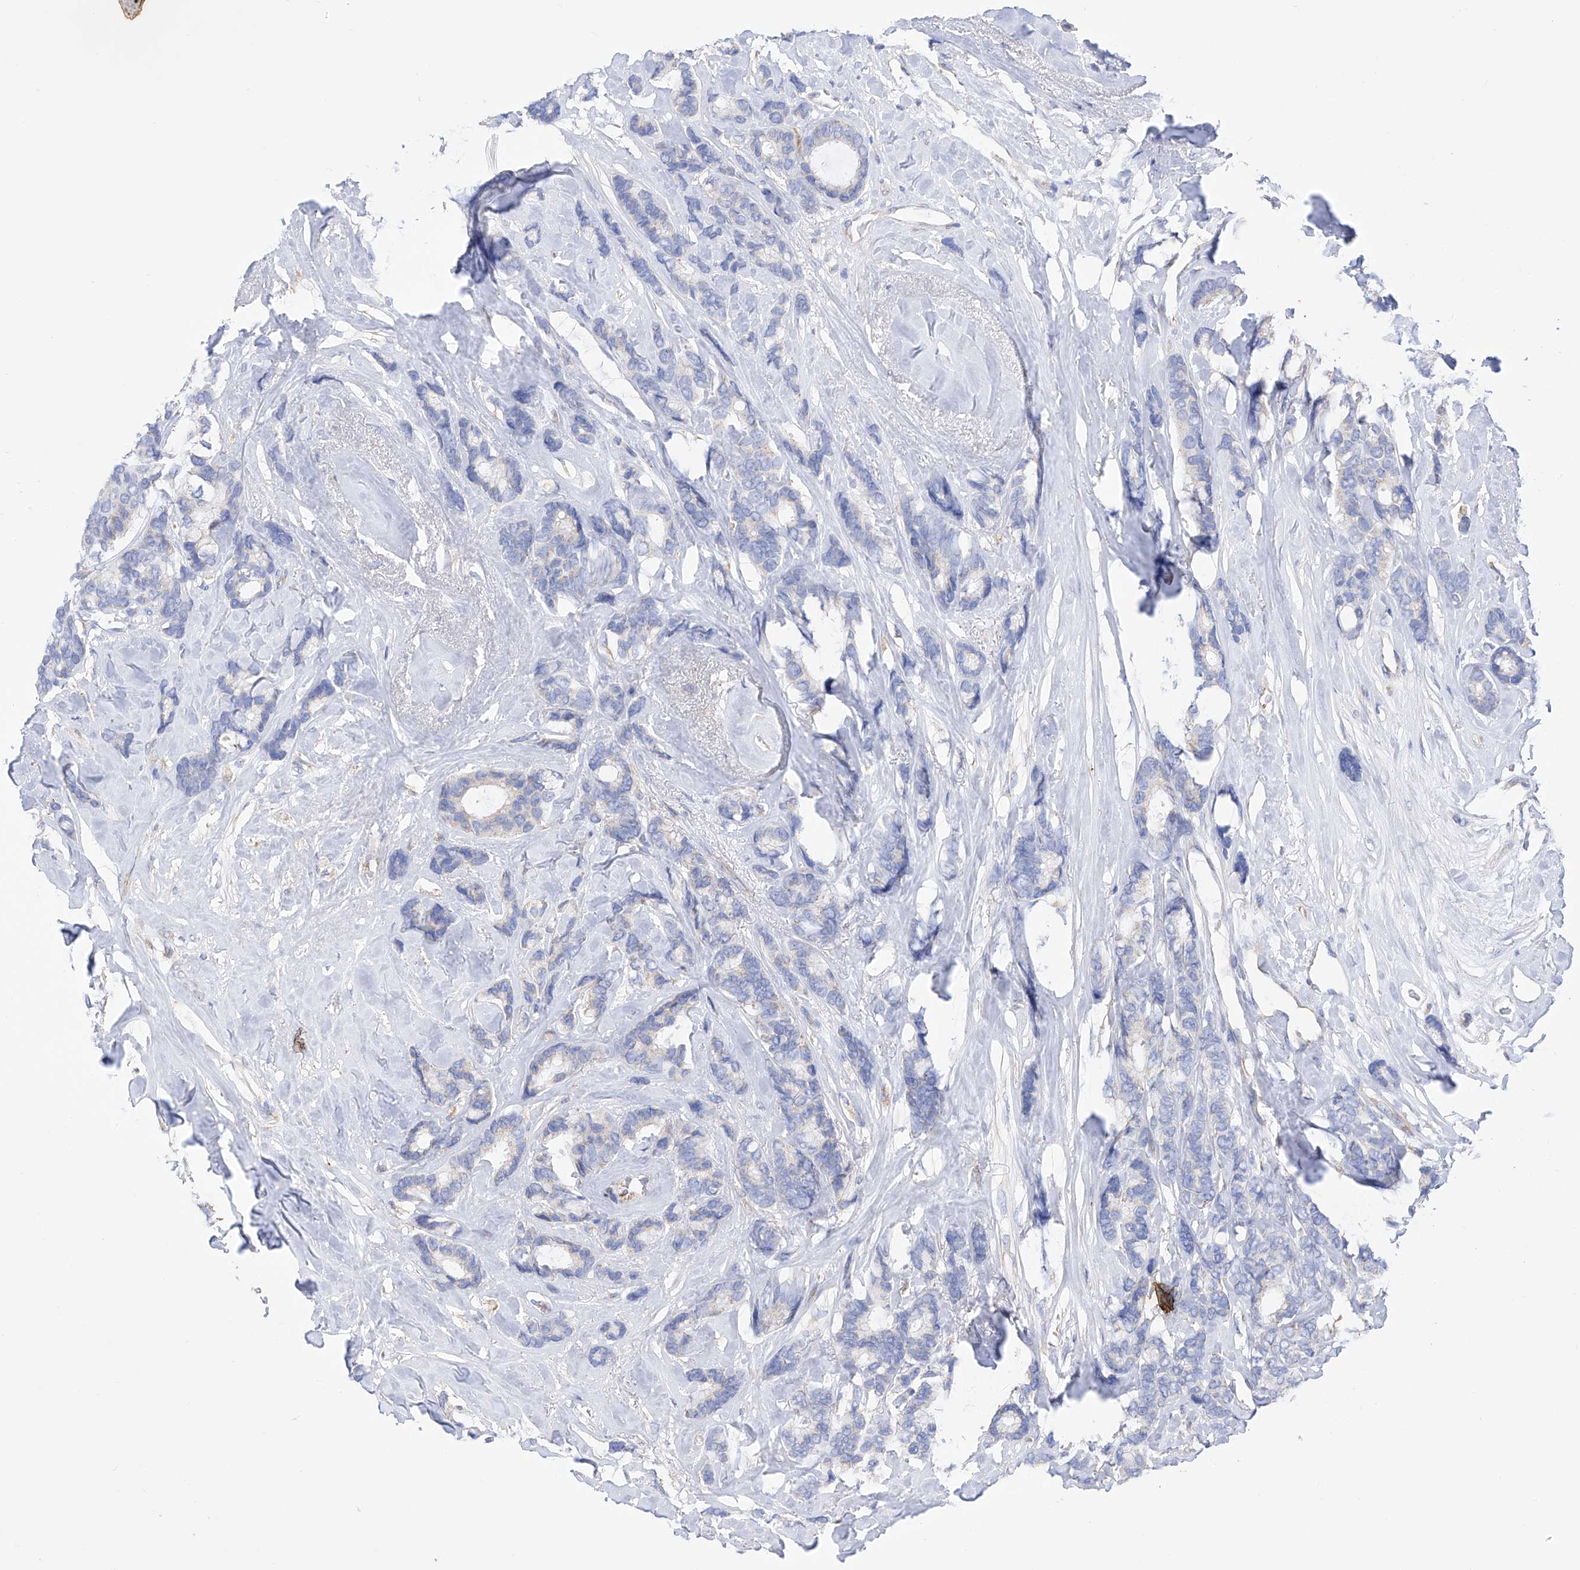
{"staining": {"intensity": "negative", "quantity": "none", "location": "none"}, "tissue": "breast cancer", "cell_type": "Tumor cells", "image_type": "cancer", "snomed": [{"axis": "morphology", "description": "Duct carcinoma"}, {"axis": "topography", "description": "Breast"}], "caption": "High power microscopy photomicrograph of an immunohistochemistry photomicrograph of breast cancer (invasive ductal carcinoma), revealing no significant expression in tumor cells.", "gene": "FLG", "patient": {"sex": "female", "age": 87}}